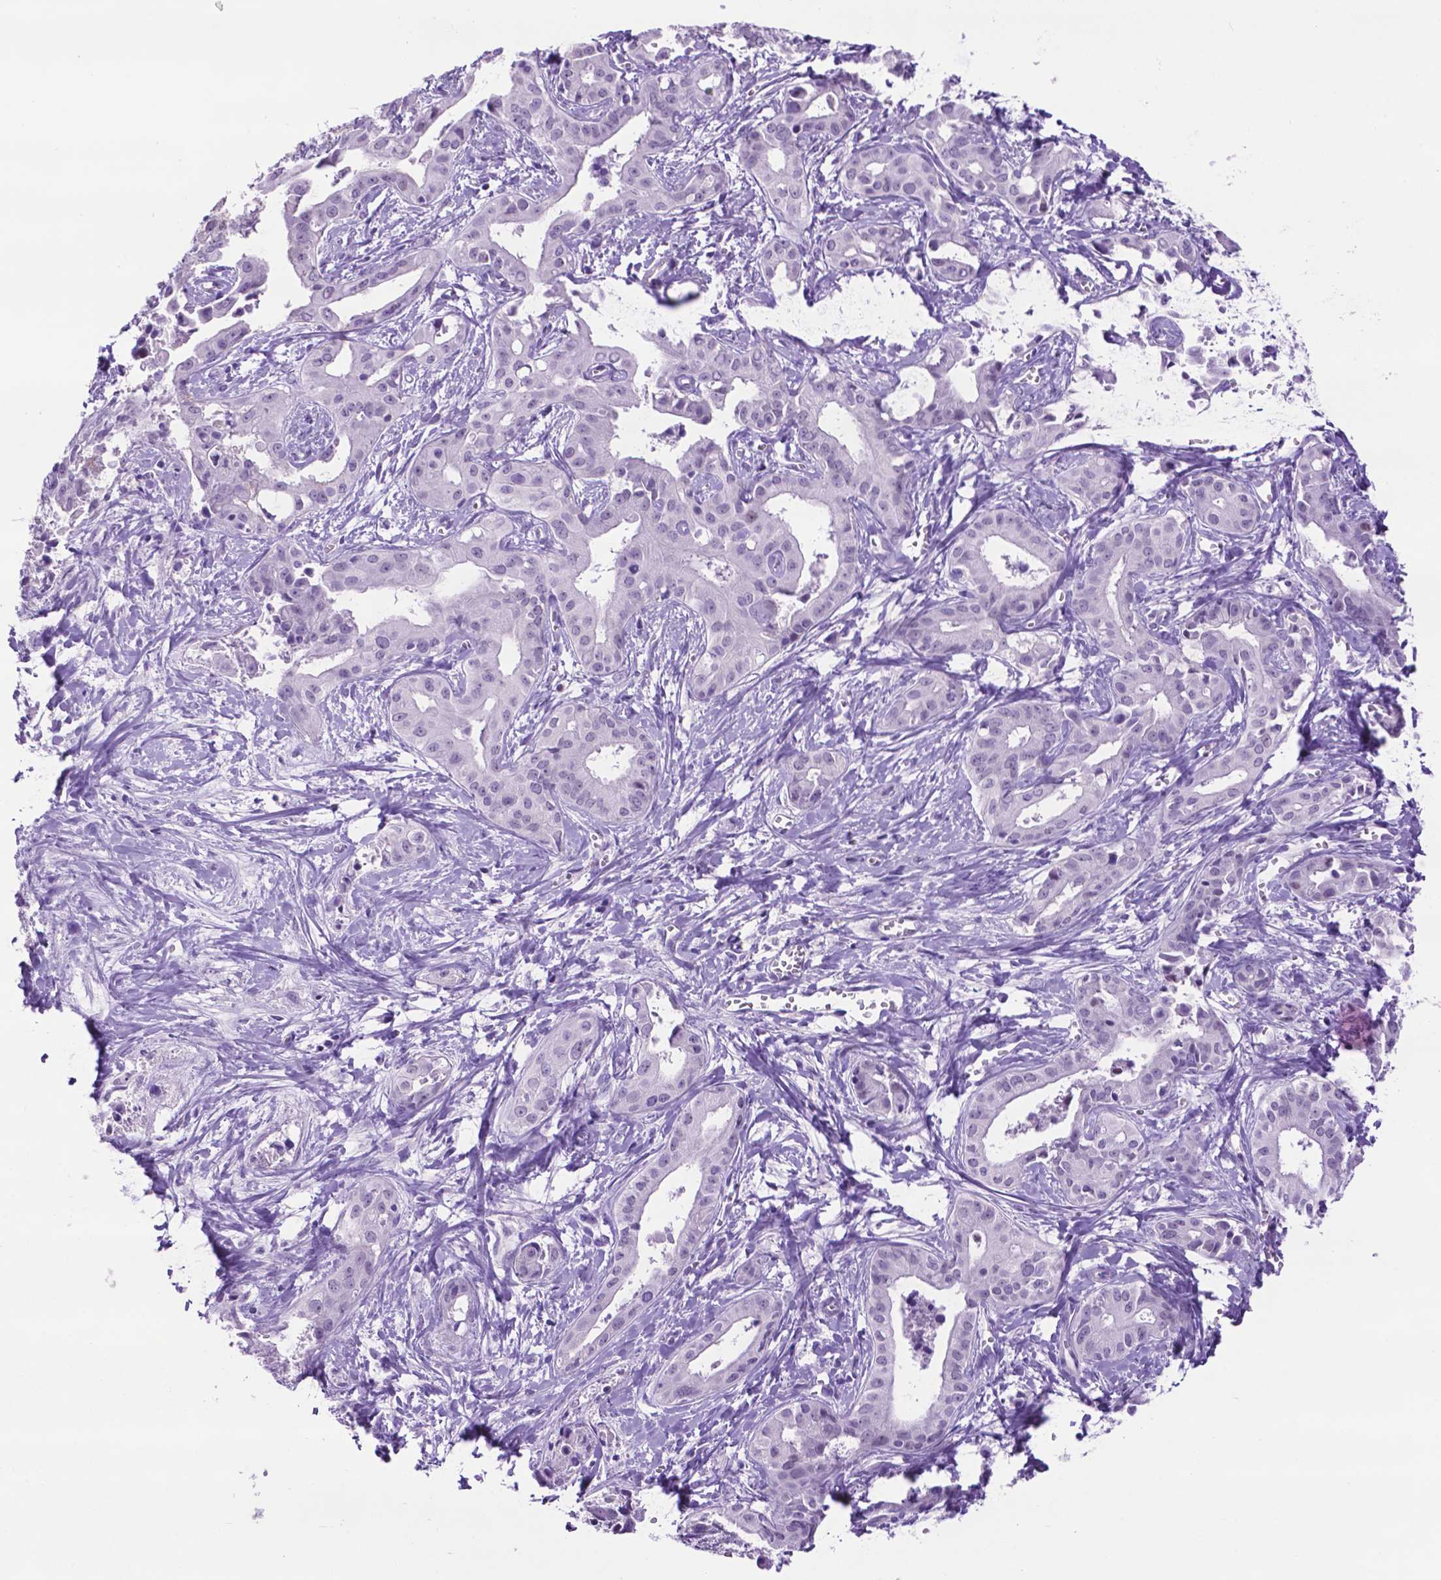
{"staining": {"intensity": "negative", "quantity": "none", "location": "none"}, "tissue": "liver cancer", "cell_type": "Tumor cells", "image_type": "cancer", "snomed": [{"axis": "morphology", "description": "Cholangiocarcinoma"}, {"axis": "topography", "description": "Liver"}], "caption": "Tumor cells are negative for brown protein staining in liver cholangiocarcinoma.", "gene": "TACSTD2", "patient": {"sex": "female", "age": 65}}